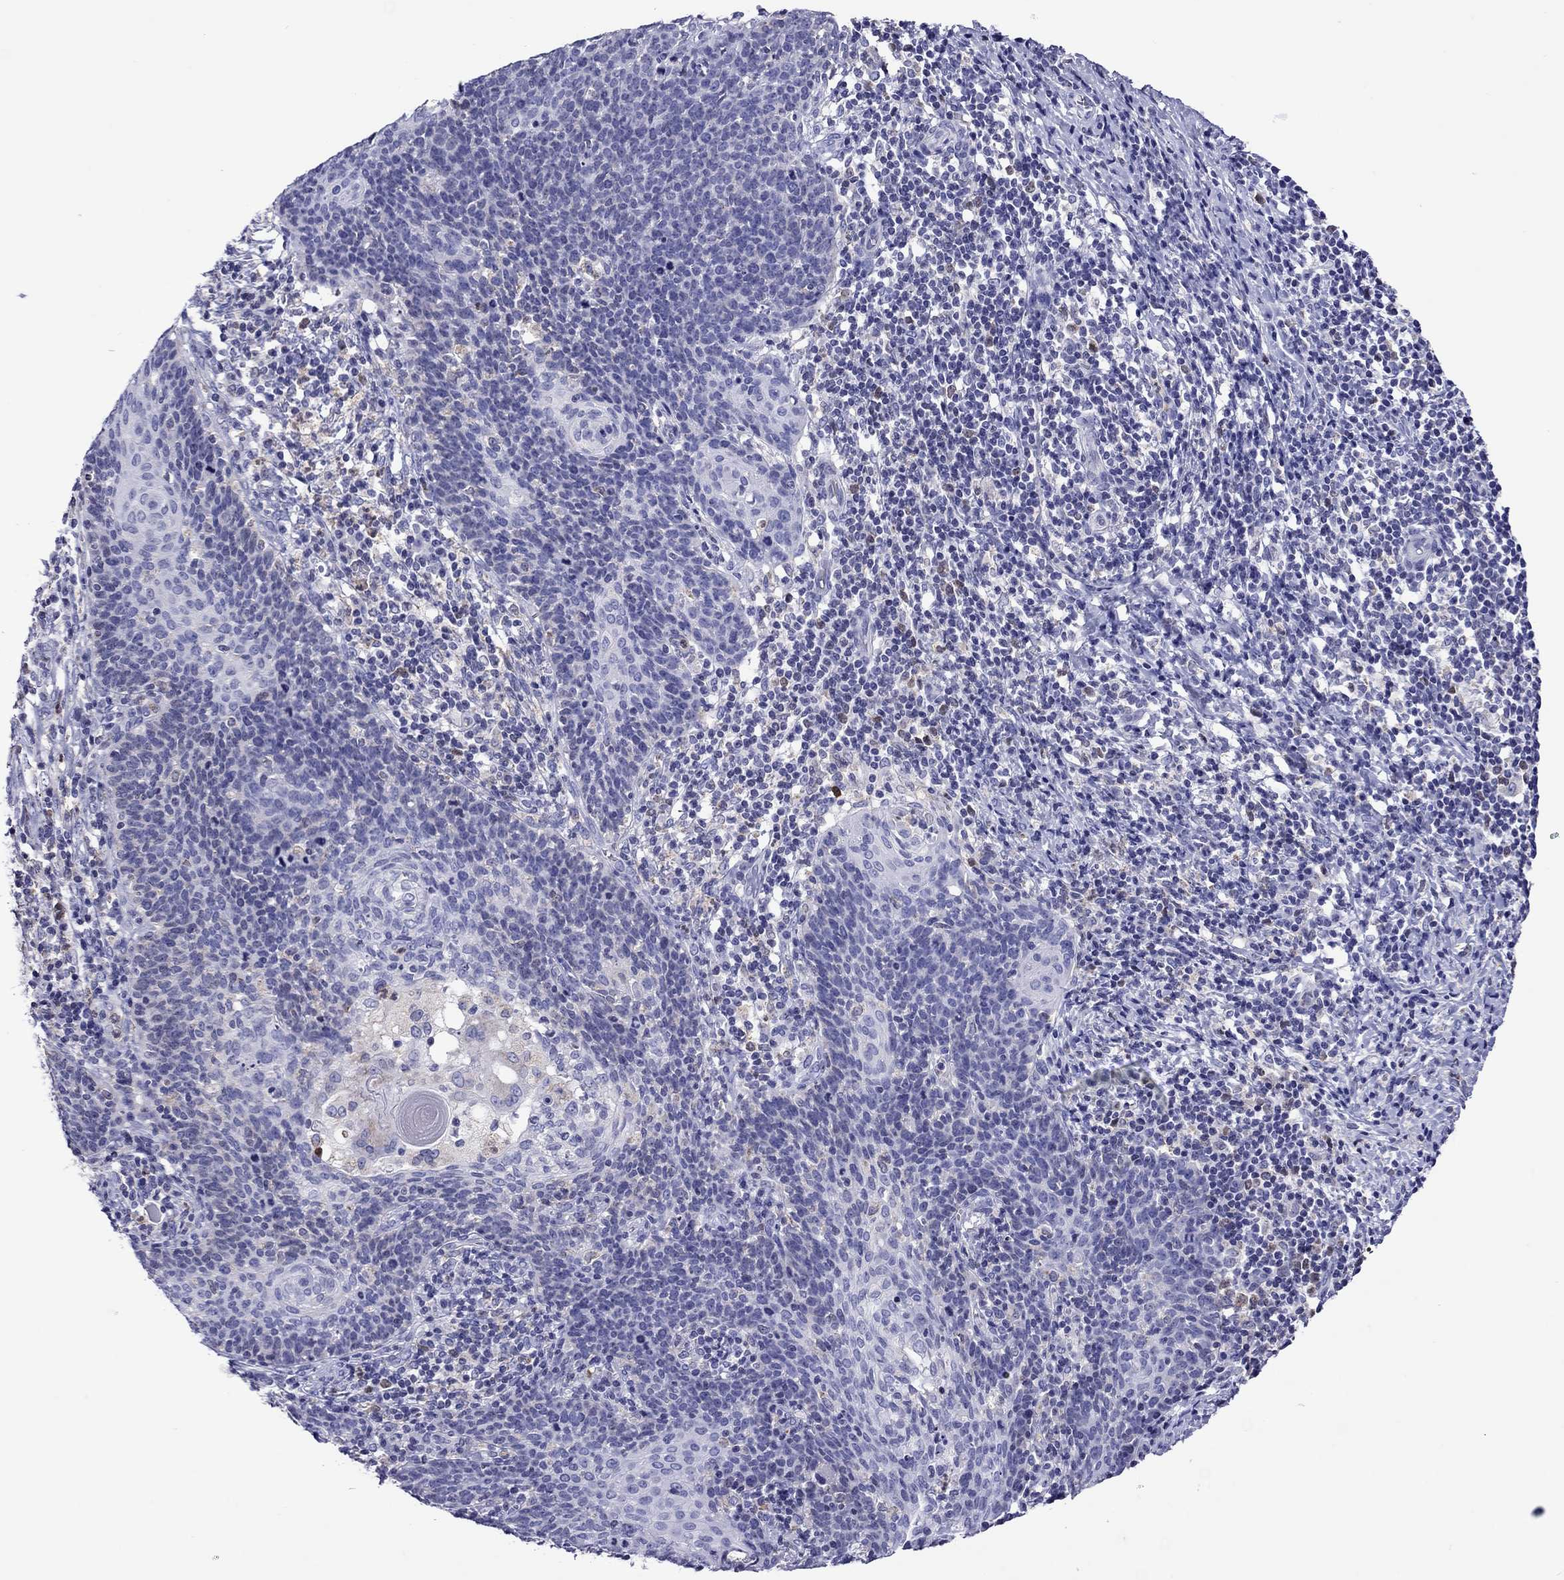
{"staining": {"intensity": "weak", "quantity": "<25%", "location": "cytoplasmic/membranous"}, "tissue": "cervical cancer", "cell_type": "Tumor cells", "image_type": "cancer", "snomed": [{"axis": "morphology", "description": "Squamous cell carcinoma, NOS"}, {"axis": "topography", "description": "Cervix"}], "caption": "There is no significant expression in tumor cells of cervical cancer.", "gene": "SCG2", "patient": {"sex": "female", "age": 39}}